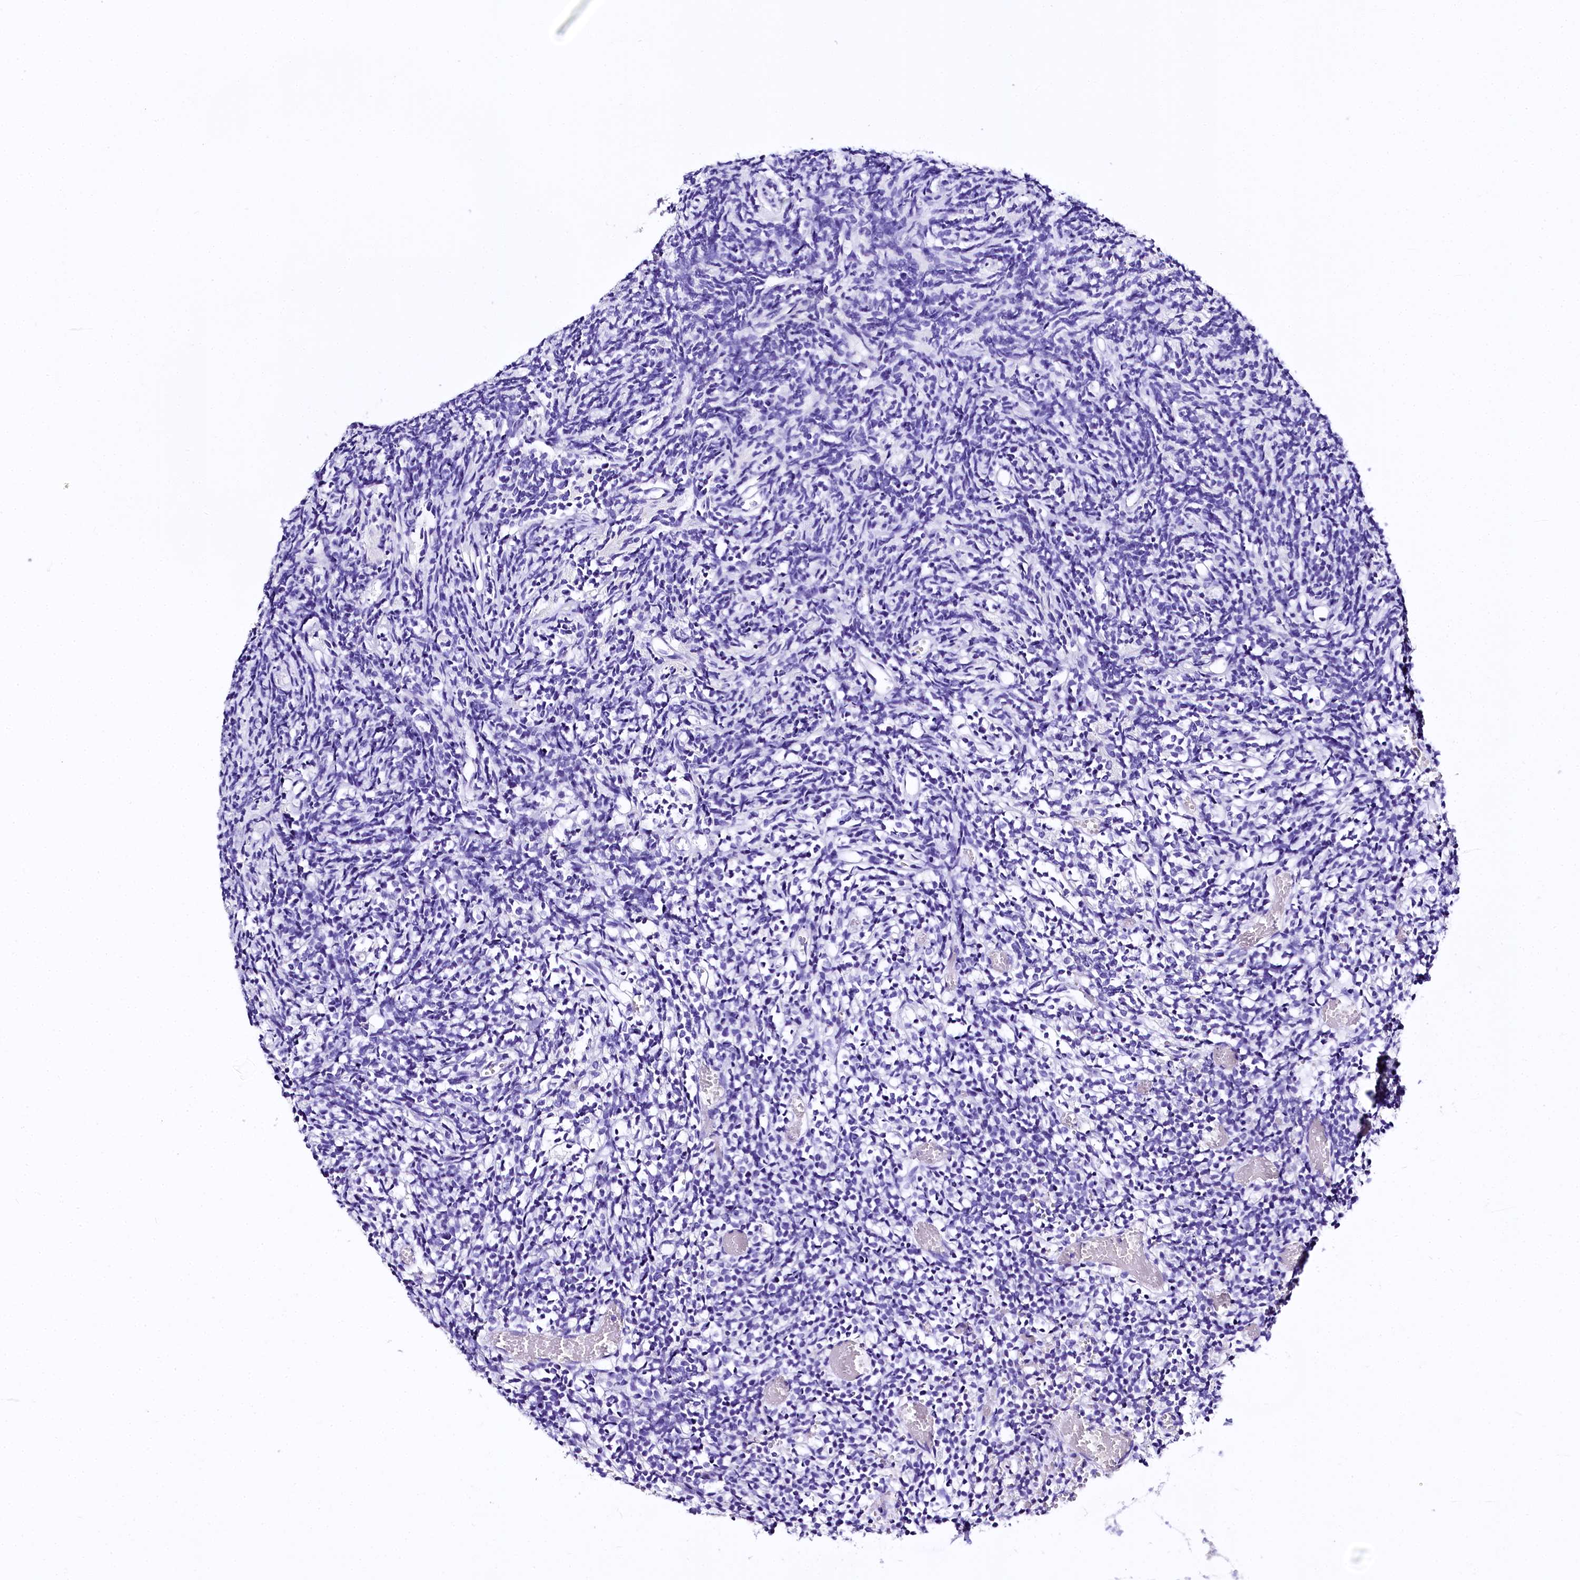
{"staining": {"intensity": "negative", "quantity": "none", "location": "none"}, "tissue": "glioma", "cell_type": "Tumor cells", "image_type": "cancer", "snomed": [{"axis": "morphology", "description": "Glioma, malignant, Low grade"}, {"axis": "topography", "description": "Brain"}], "caption": "Immunohistochemistry of glioma displays no expression in tumor cells.", "gene": "A2ML1", "patient": {"sex": "female", "age": 1}}